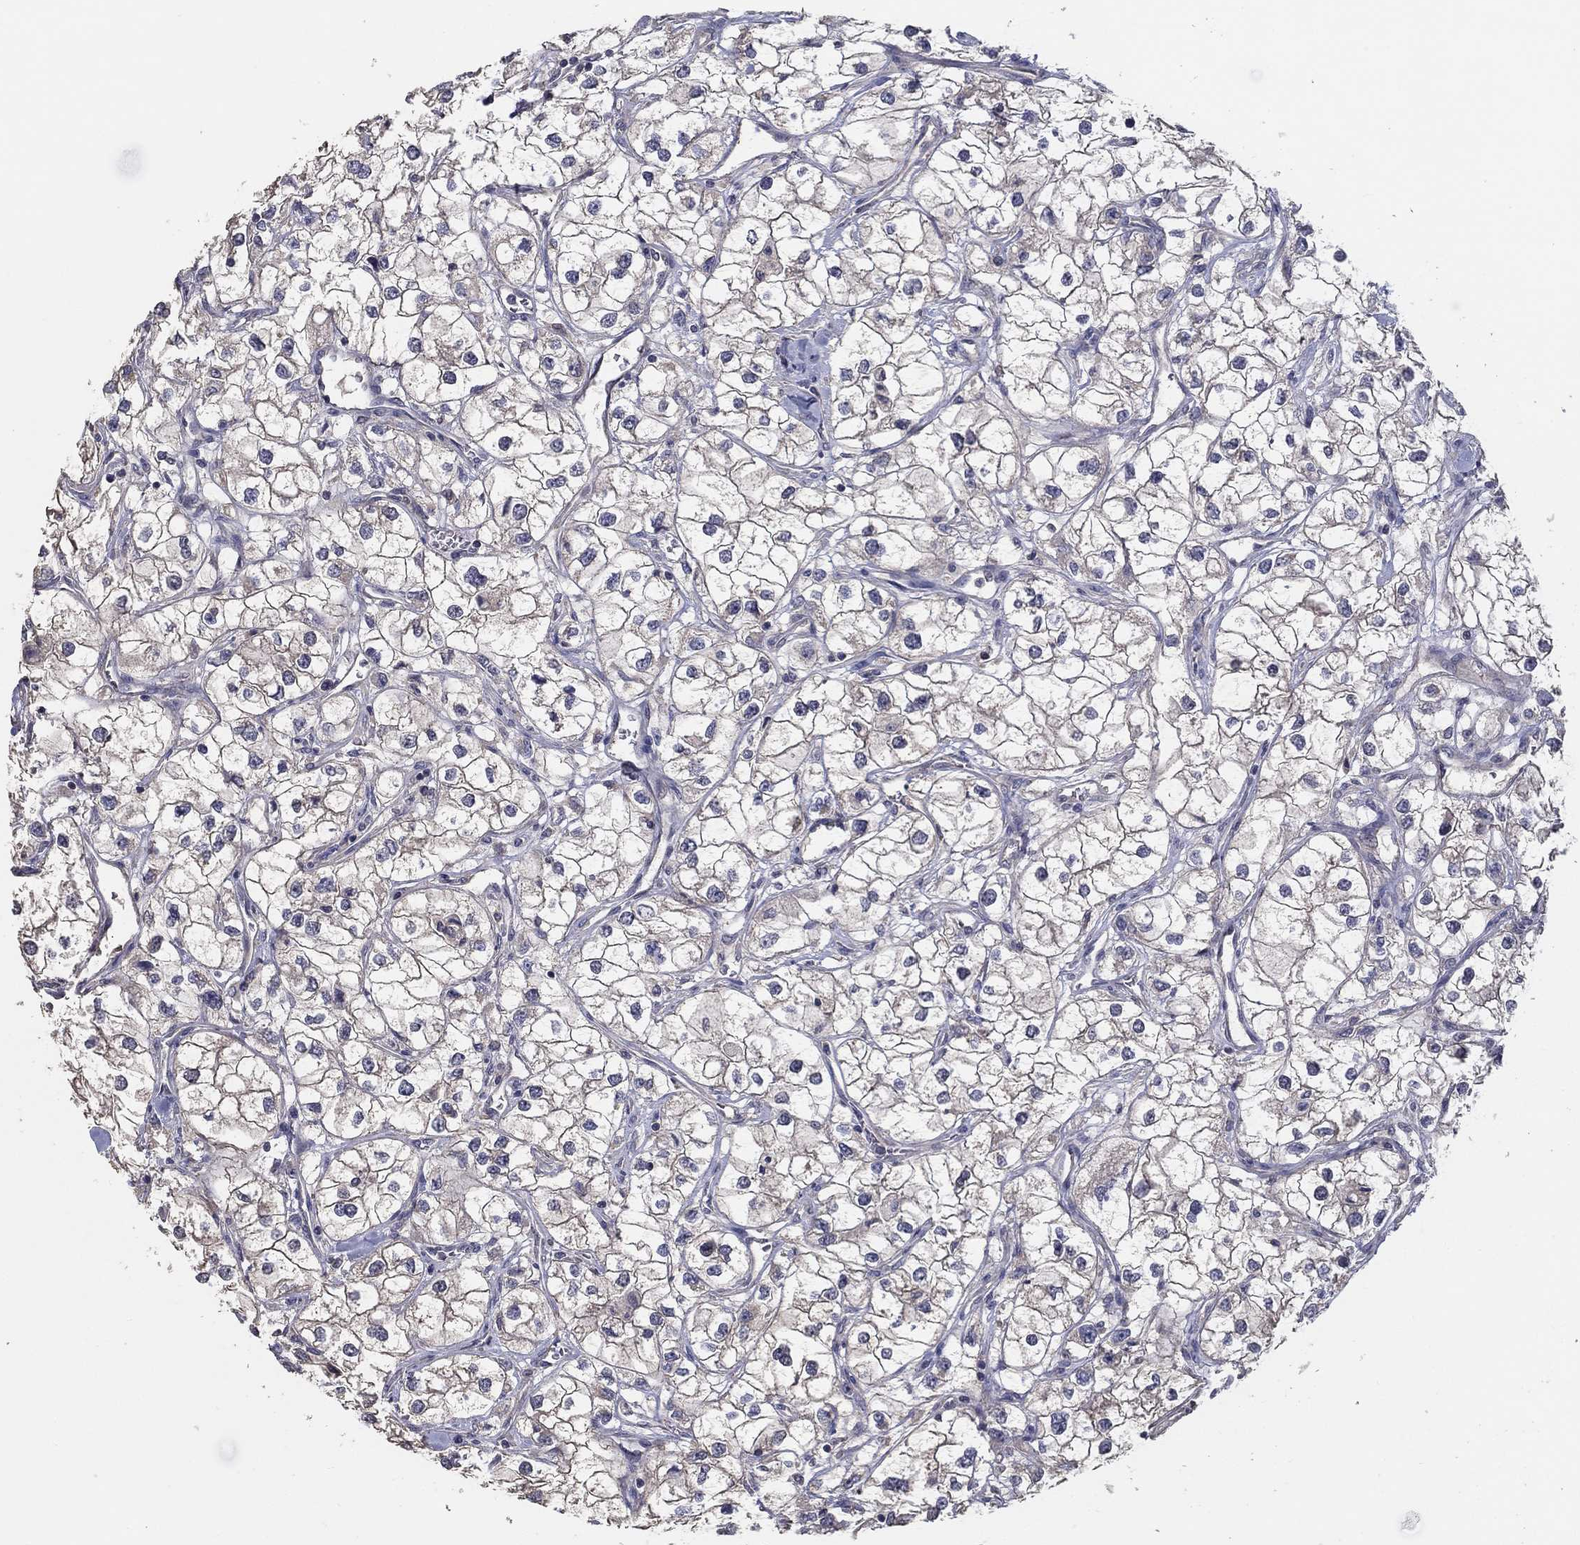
{"staining": {"intensity": "negative", "quantity": "none", "location": "none"}, "tissue": "renal cancer", "cell_type": "Tumor cells", "image_type": "cancer", "snomed": [{"axis": "morphology", "description": "Adenocarcinoma, NOS"}, {"axis": "topography", "description": "Kidney"}], "caption": "Immunohistochemistry of renal cancer (adenocarcinoma) displays no positivity in tumor cells.", "gene": "DOCK3", "patient": {"sex": "male", "age": 59}}